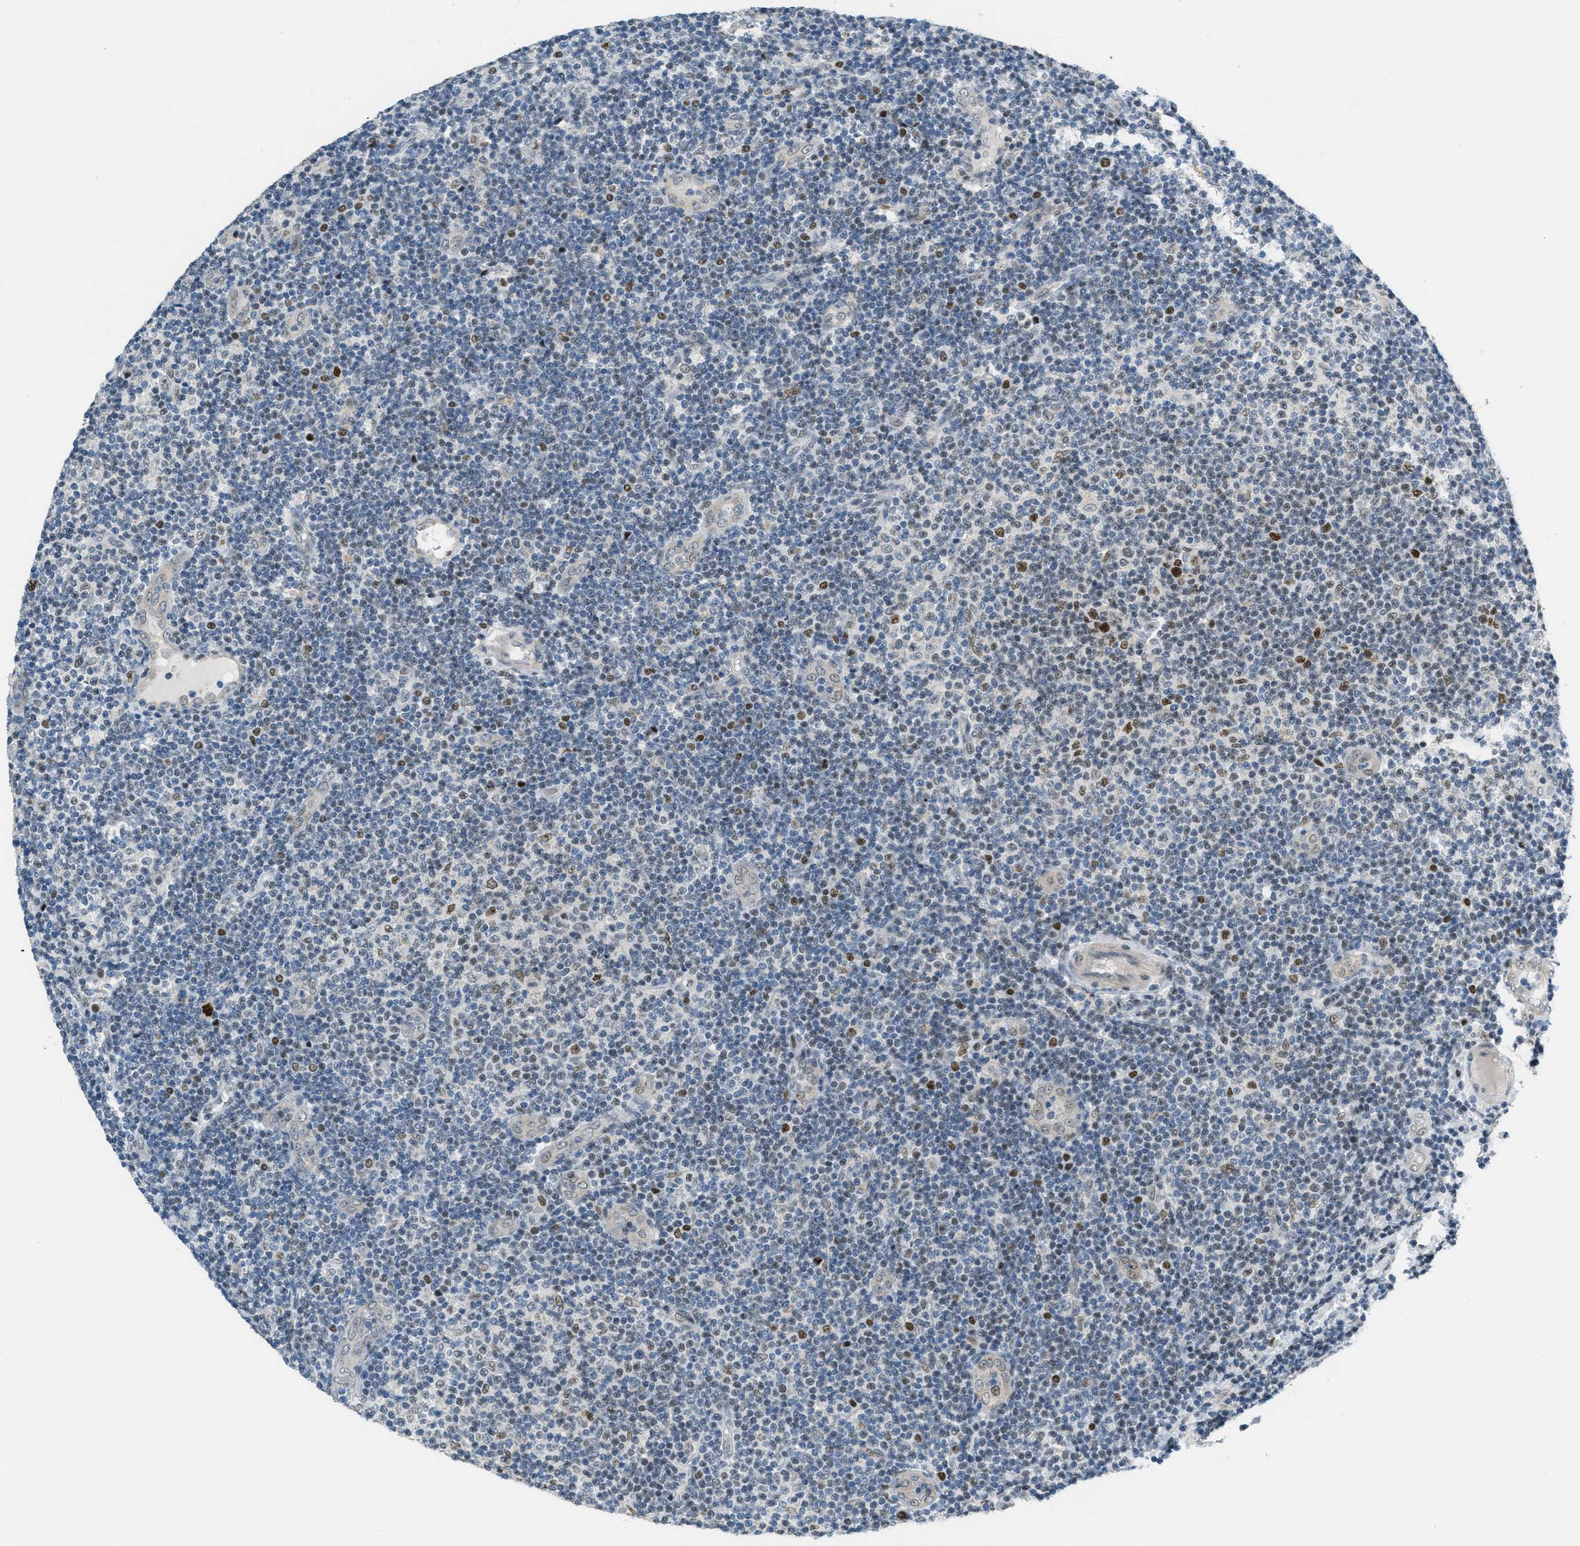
{"staining": {"intensity": "weak", "quantity": "<25%", "location": "nuclear"}, "tissue": "lymphoma", "cell_type": "Tumor cells", "image_type": "cancer", "snomed": [{"axis": "morphology", "description": "Malignant lymphoma, non-Hodgkin's type, Low grade"}, {"axis": "topography", "description": "Lymph node"}], "caption": "Lymphoma was stained to show a protein in brown. There is no significant positivity in tumor cells. The staining is performed using DAB brown chromogen with nuclei counter-stained in using hematoxylin.", "gene": "TCF3", "patient": {"sex": "male", "age": 83}}